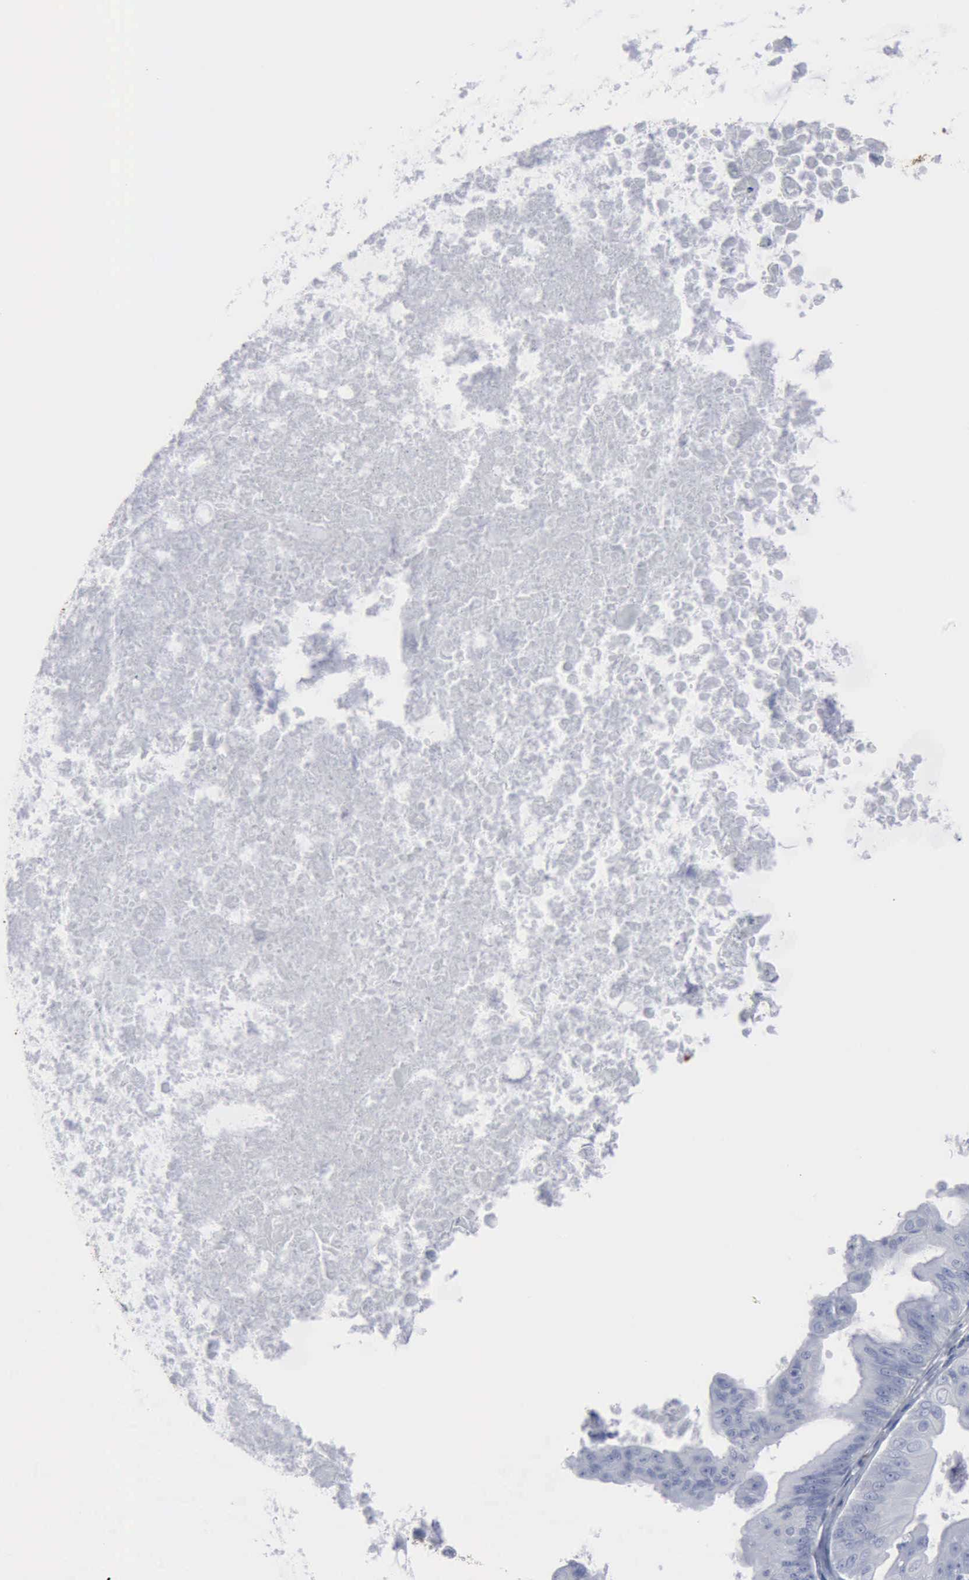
{"staining": {"intensity": "negative", "quantity": "none", "location": "none"}, "tissue": "ovarian cancer", "cell_type": "Tumor cells", "image_type": "cancer", "snomed": [{"axis": "morphology", "description": "Cystadenocarcinoma, mucinous, NOS"}, {"axis": "topography", "description": "Ovary"}], "caption": "This micrograph is of ovarian mucinous cystadenocarcinoma stained with immunohistochemistry (IHC) to label a protein in brown with the nuclei are counter-stained blue. There is no positivity in tumor cells.", "gene": "TGFB1", "patient": {"sex": "female", "age": 37}}